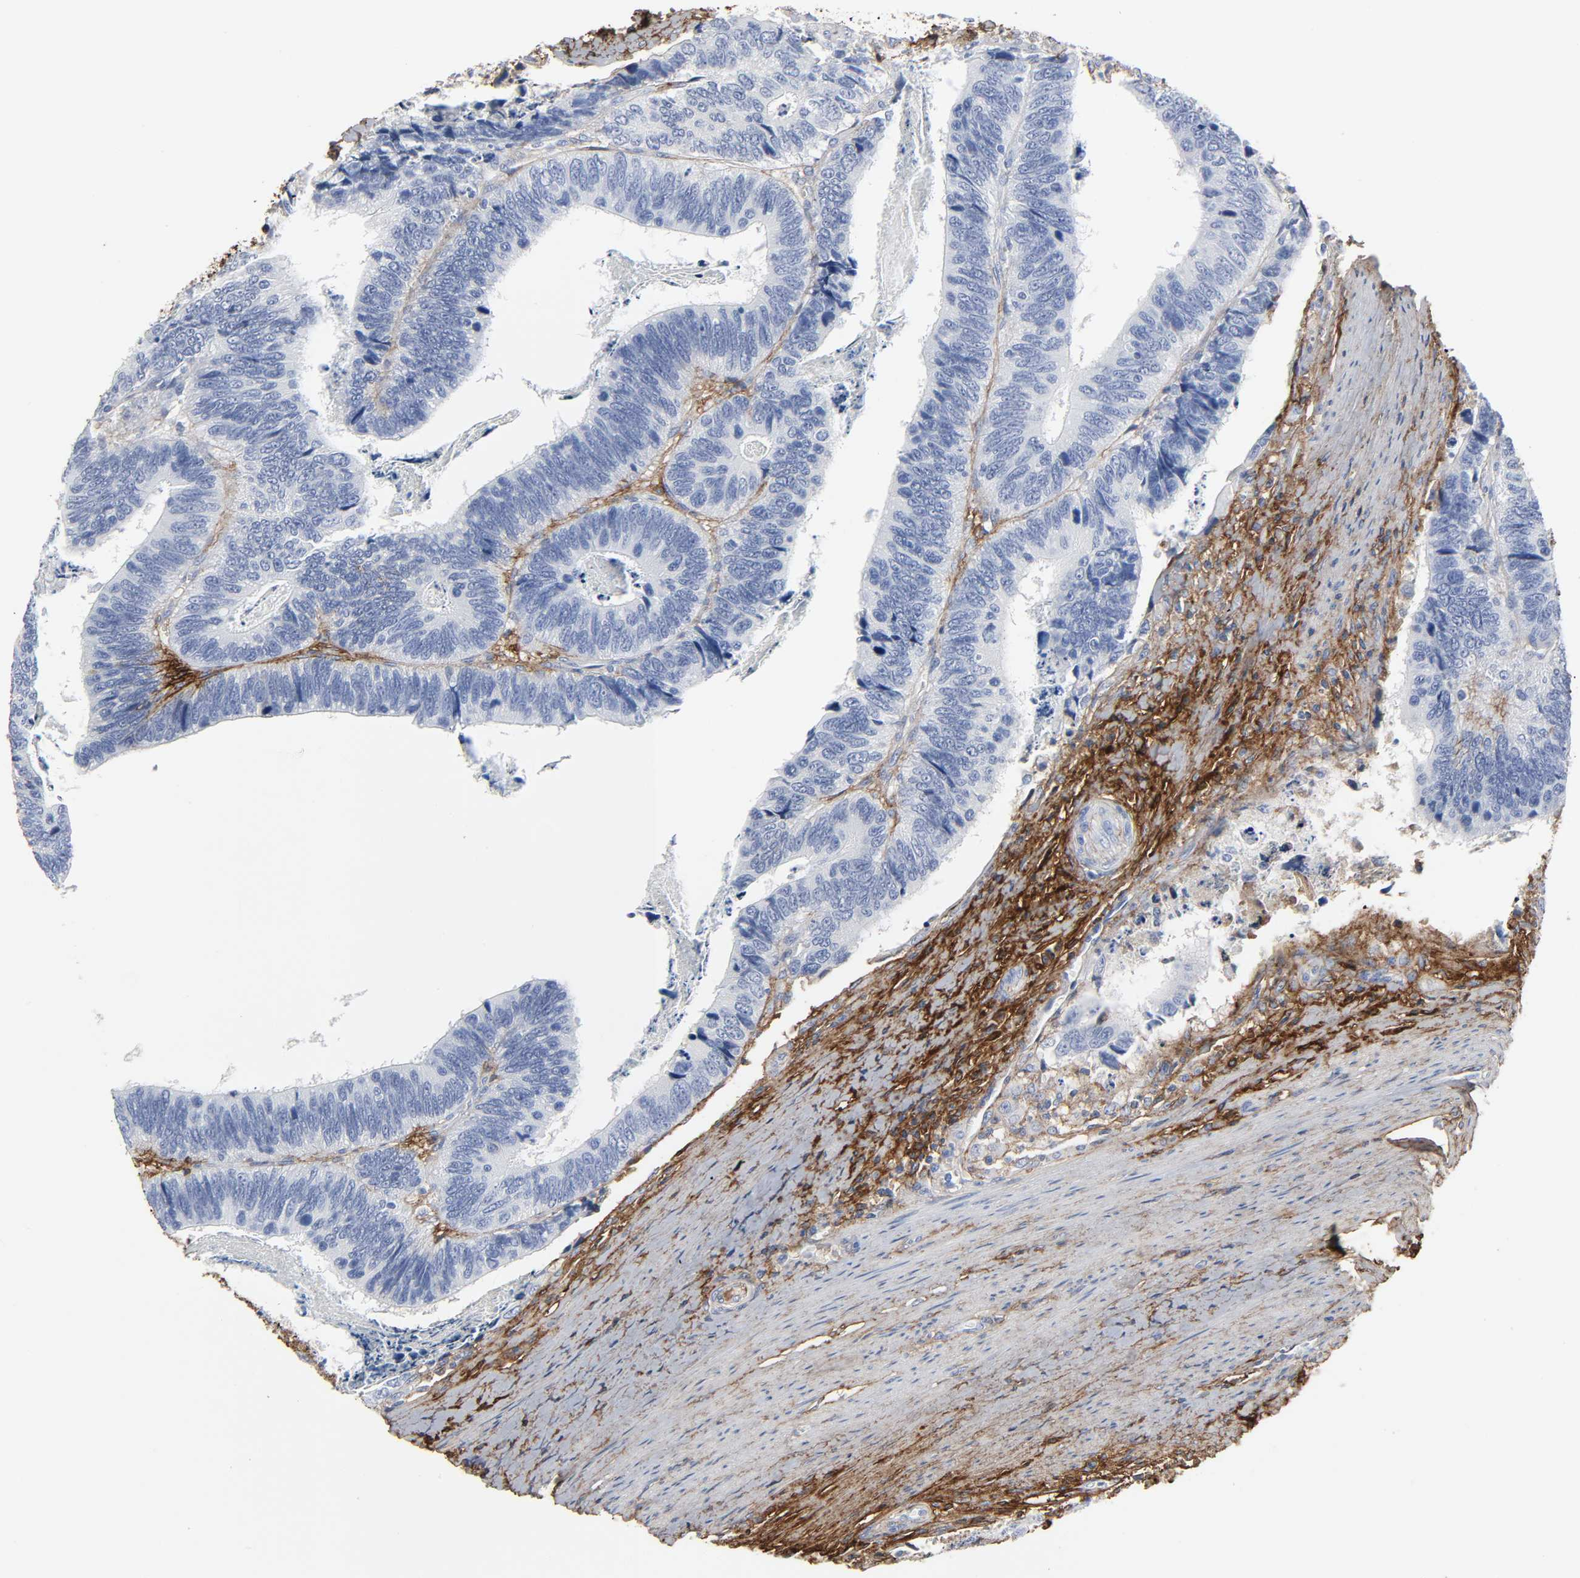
{"staining": {"intensity": "negative", "quantity": "none", "location": "none"}, "tissue": "colorectal cancer", "cell_type": "Tumor cells", "image_type": "cancer", "snomed": [{"axis": "morphology", "description": "Adenocarcinoma, NOS"}, {"axis": "topography", "description": "Colon"}], "caption": "Immunohistochemical staining of colorectal cancer shows no significant expression in tumor cells.", "gene": "FBLN1", "patient": {"sex": "male", "age": 72}}